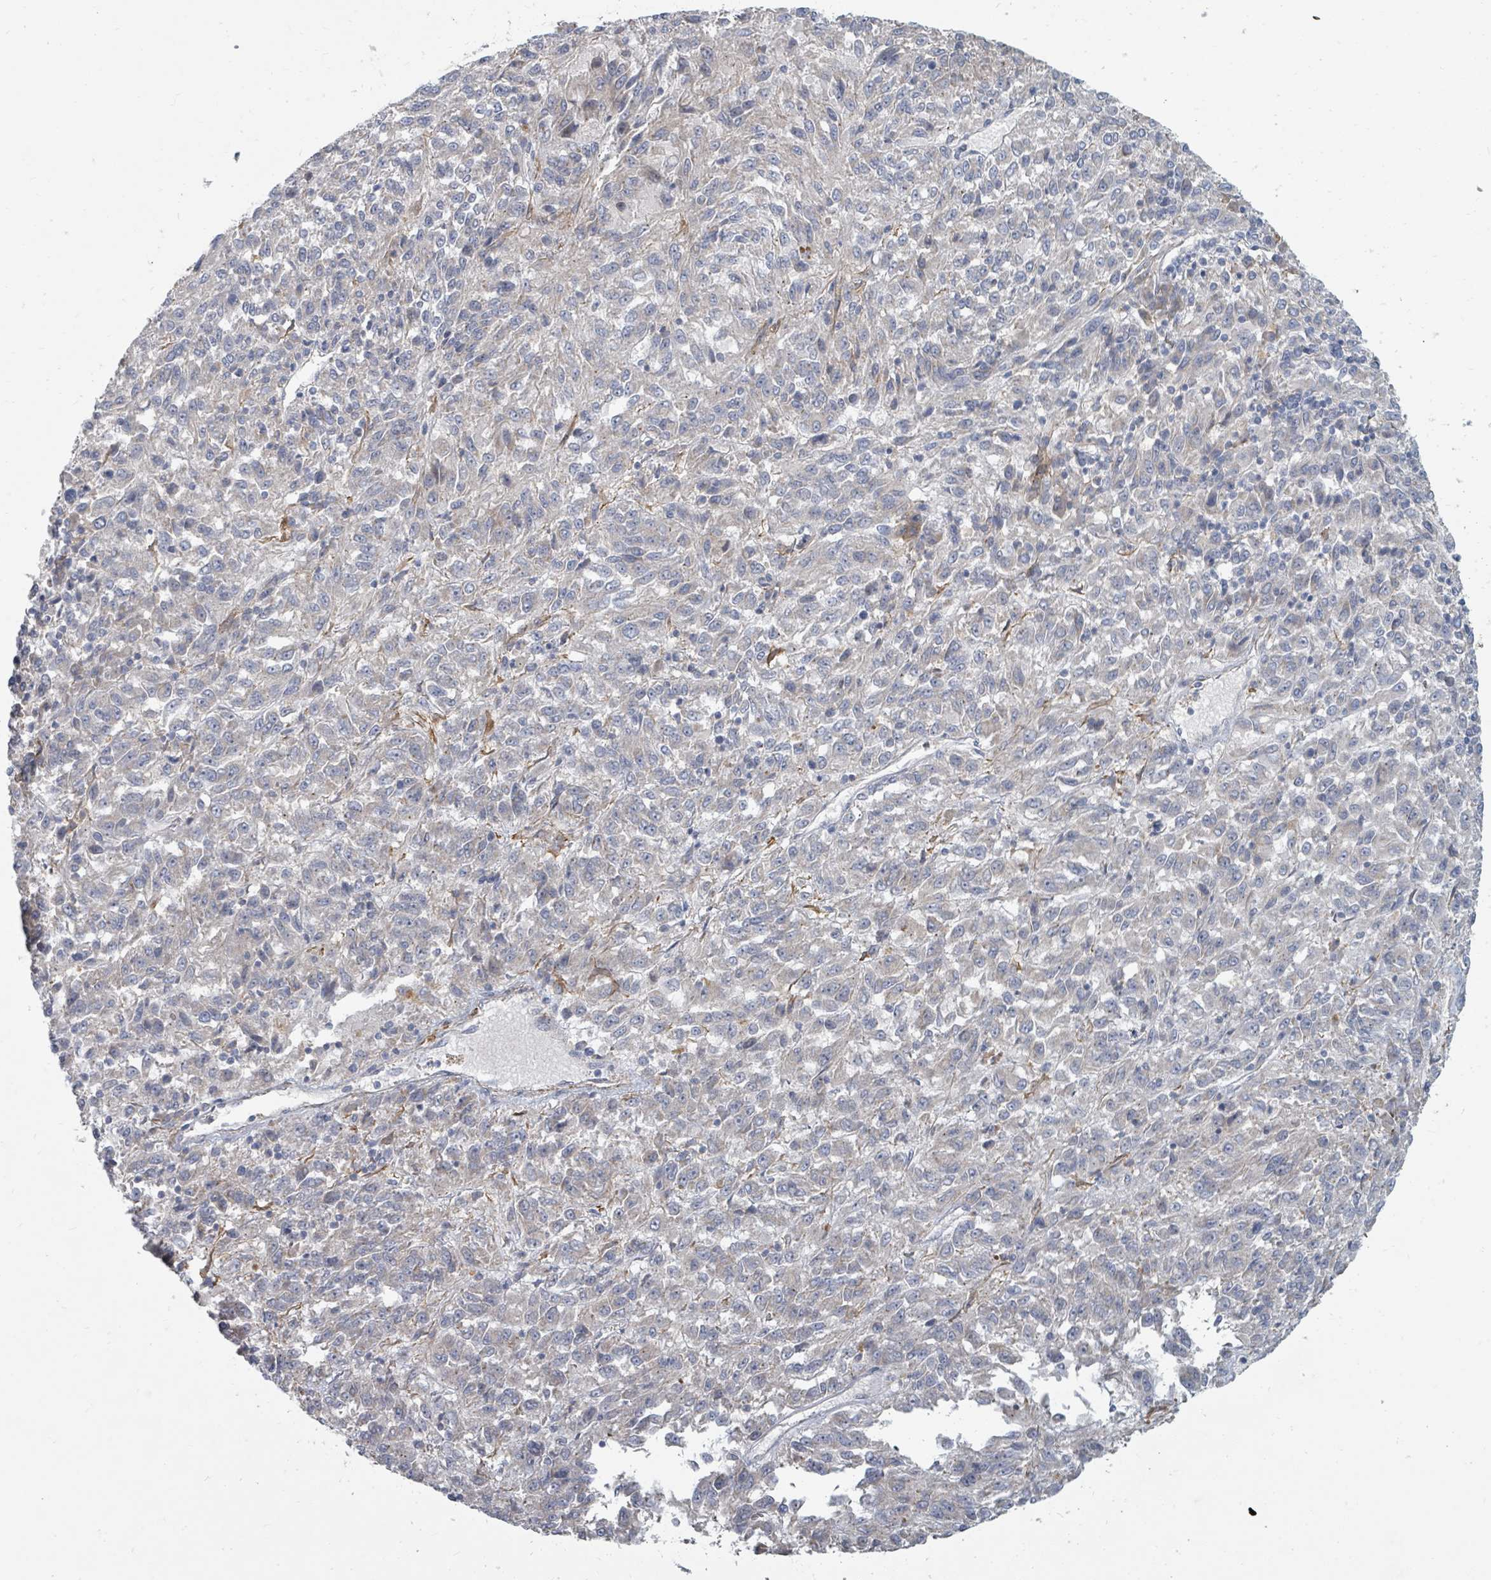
{"staining": {"intensity": "negative", "quantity": "none", "location": "none"}, "tissue": "melanoma", "cell_type": "Tumor cells", "image_type": "cancer", "snomed": [{"axis": "morphology", "description": "Malignant melanoma, Metastatic site"}, {"axis": "topography", "description": "Lung"}], "caption": "Malignant melanoma (metastatic site) was stained to show a protein in brown. There is no significant positivity in tumor cells. Nuclei are stained in blue.", "gene": "ARGFX", "patient": {"sex": "male", "age": 64}}